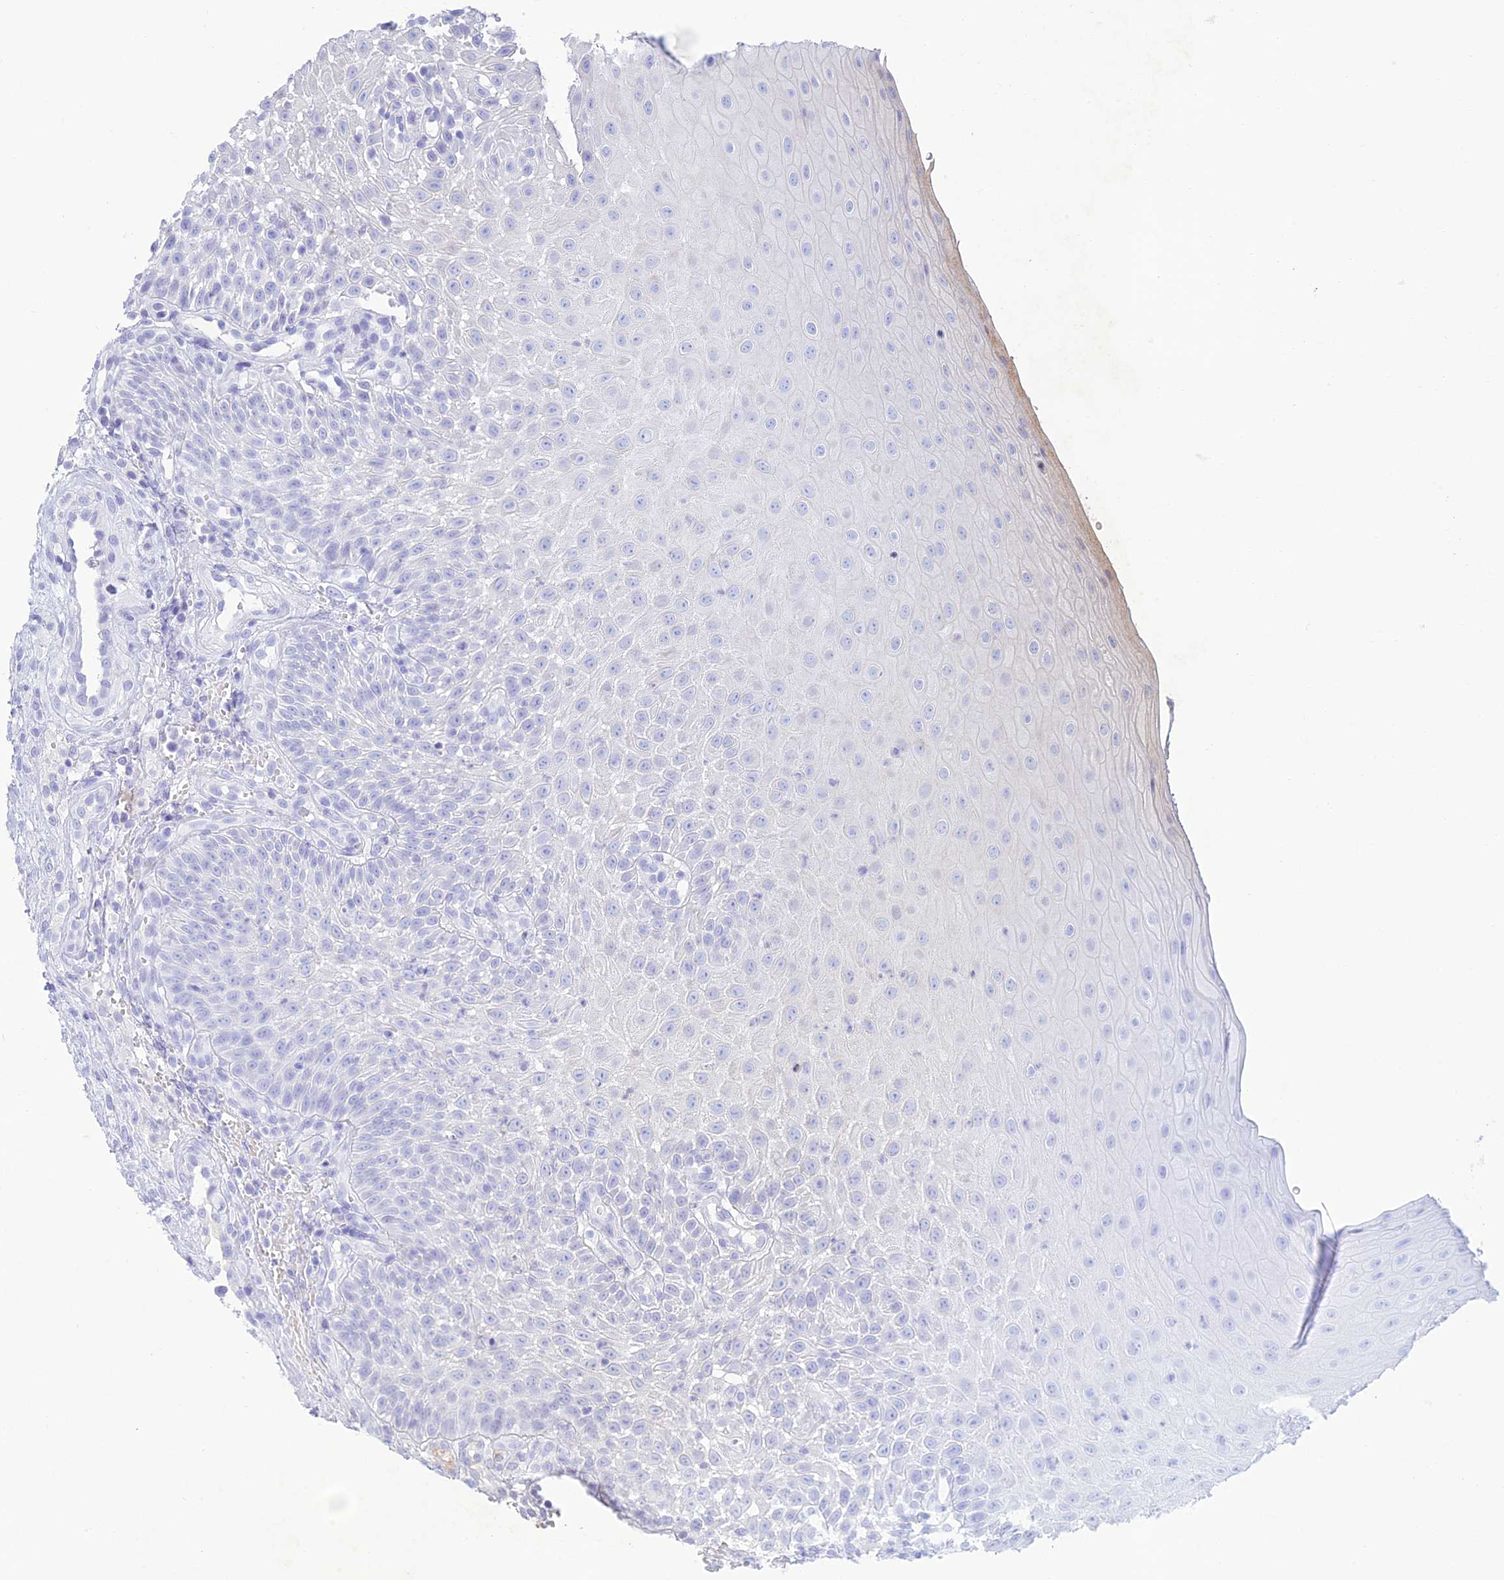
{"staining": {"intensity": "negative", "quantity": "none", "location": "none"}, "tissue": "oral mucosa", "cell_type": "Squamous epithelial cells", "image_type": "normal", "snomed": [{"axis": "morphology", "description": "Normal tissue, NOS"}, {"axis": "topography", "description": "Oral tissue"}], "caption": "High magnification brightfield microscopy of normal oral mucosa stained with DAB (3,3'-diaminobenzidine) (brown) and counterstained with hematoxylin (blue): squamous epithelial cells show no significant positivity.", "gene": "MAL2", "patient": {"sex": "female", "age": 13}}